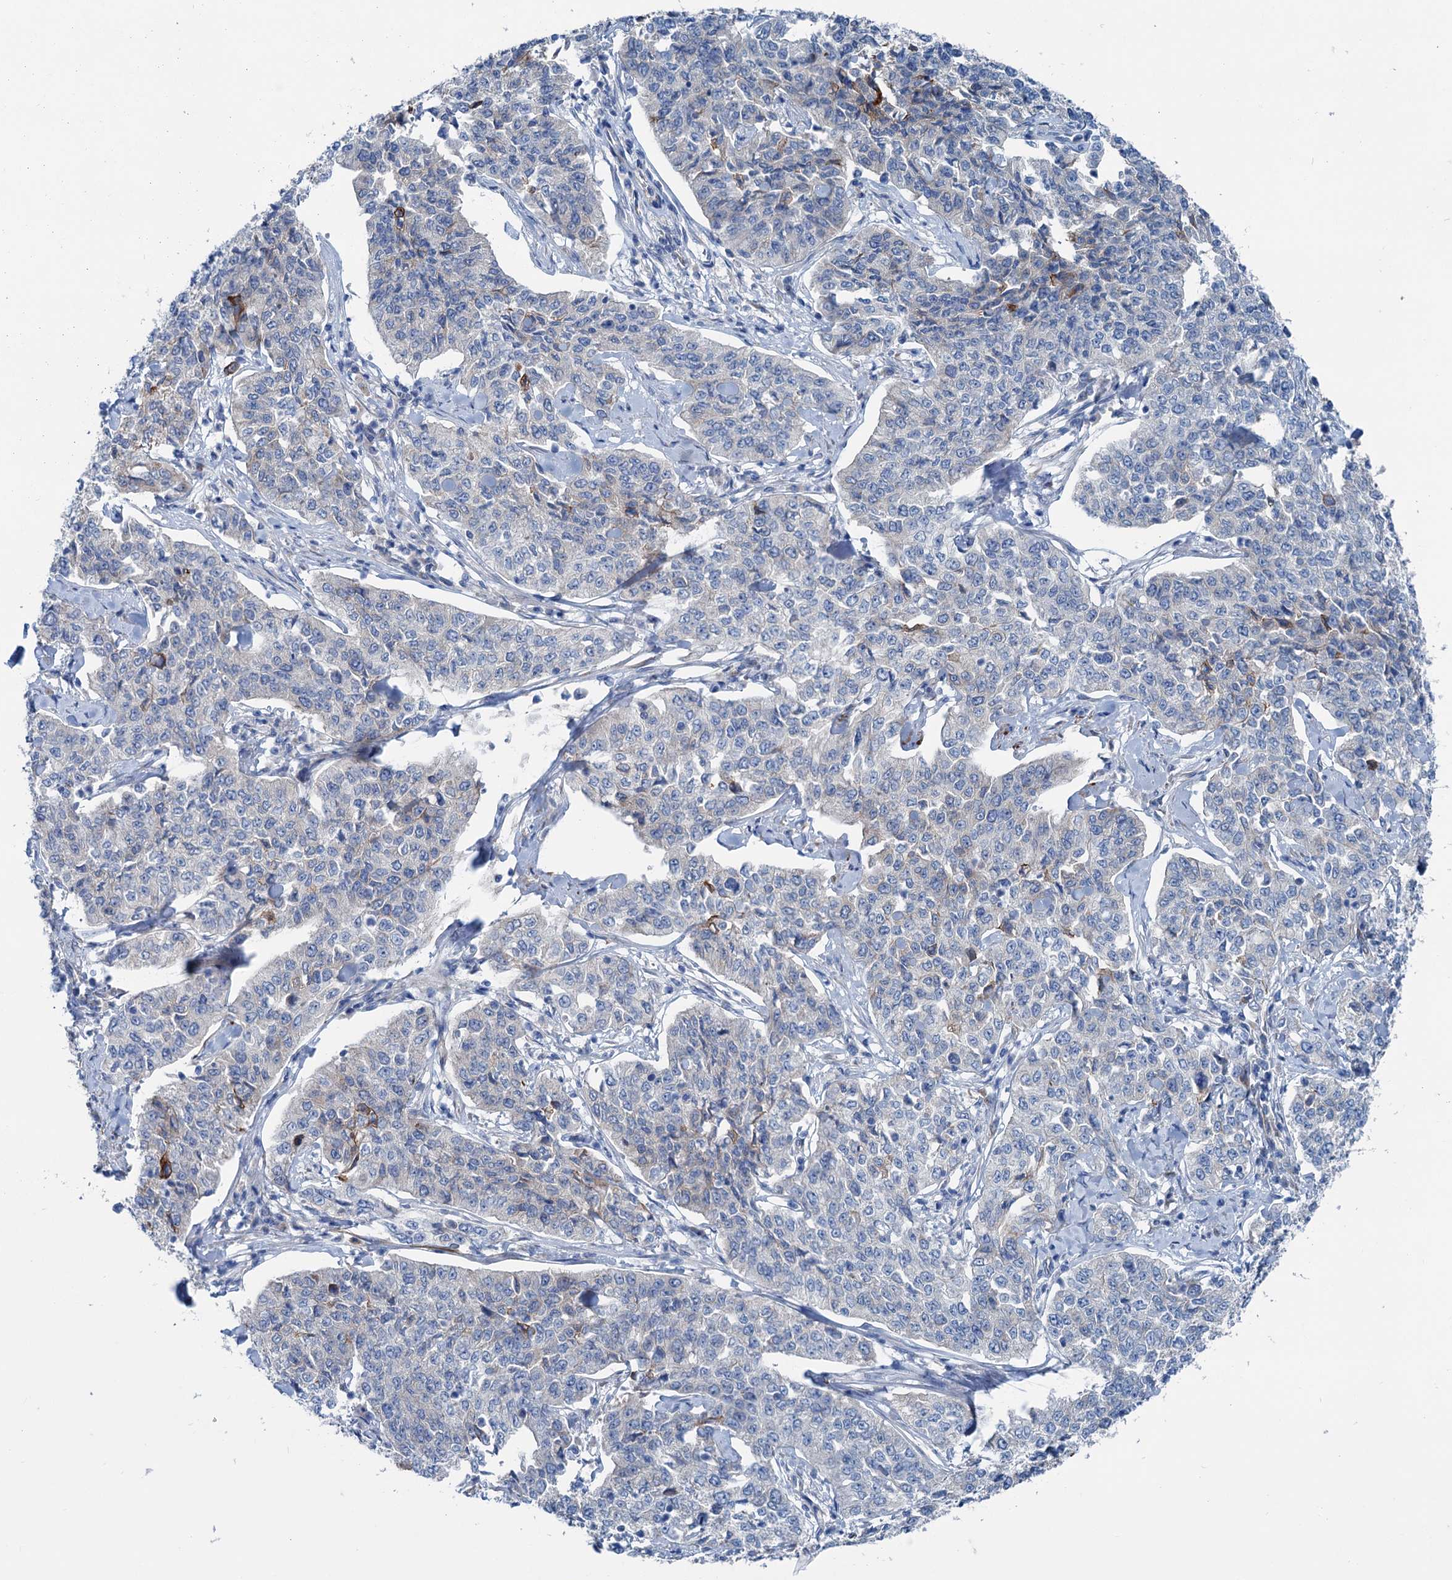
{"staining": {"intensity": "negative", "quantity": "none", "location": "none"}, "tissue": "cervical cancer", "cell_type": "Tumor cells", "image_type": "cancer", "snomed": [{"axis": "morphology", "description": "Squamous cell carcinoma, NOS"}, {"axis": "topography", "description": "Cervix"}], "caption": "DAB immunohistochemical staining of squamous cell carcinoma (cervical) demonstrates no significant positivity in tumor cells.", "gene": "CALCOCO1", "patient": {"sex": "female", "age": 35}}